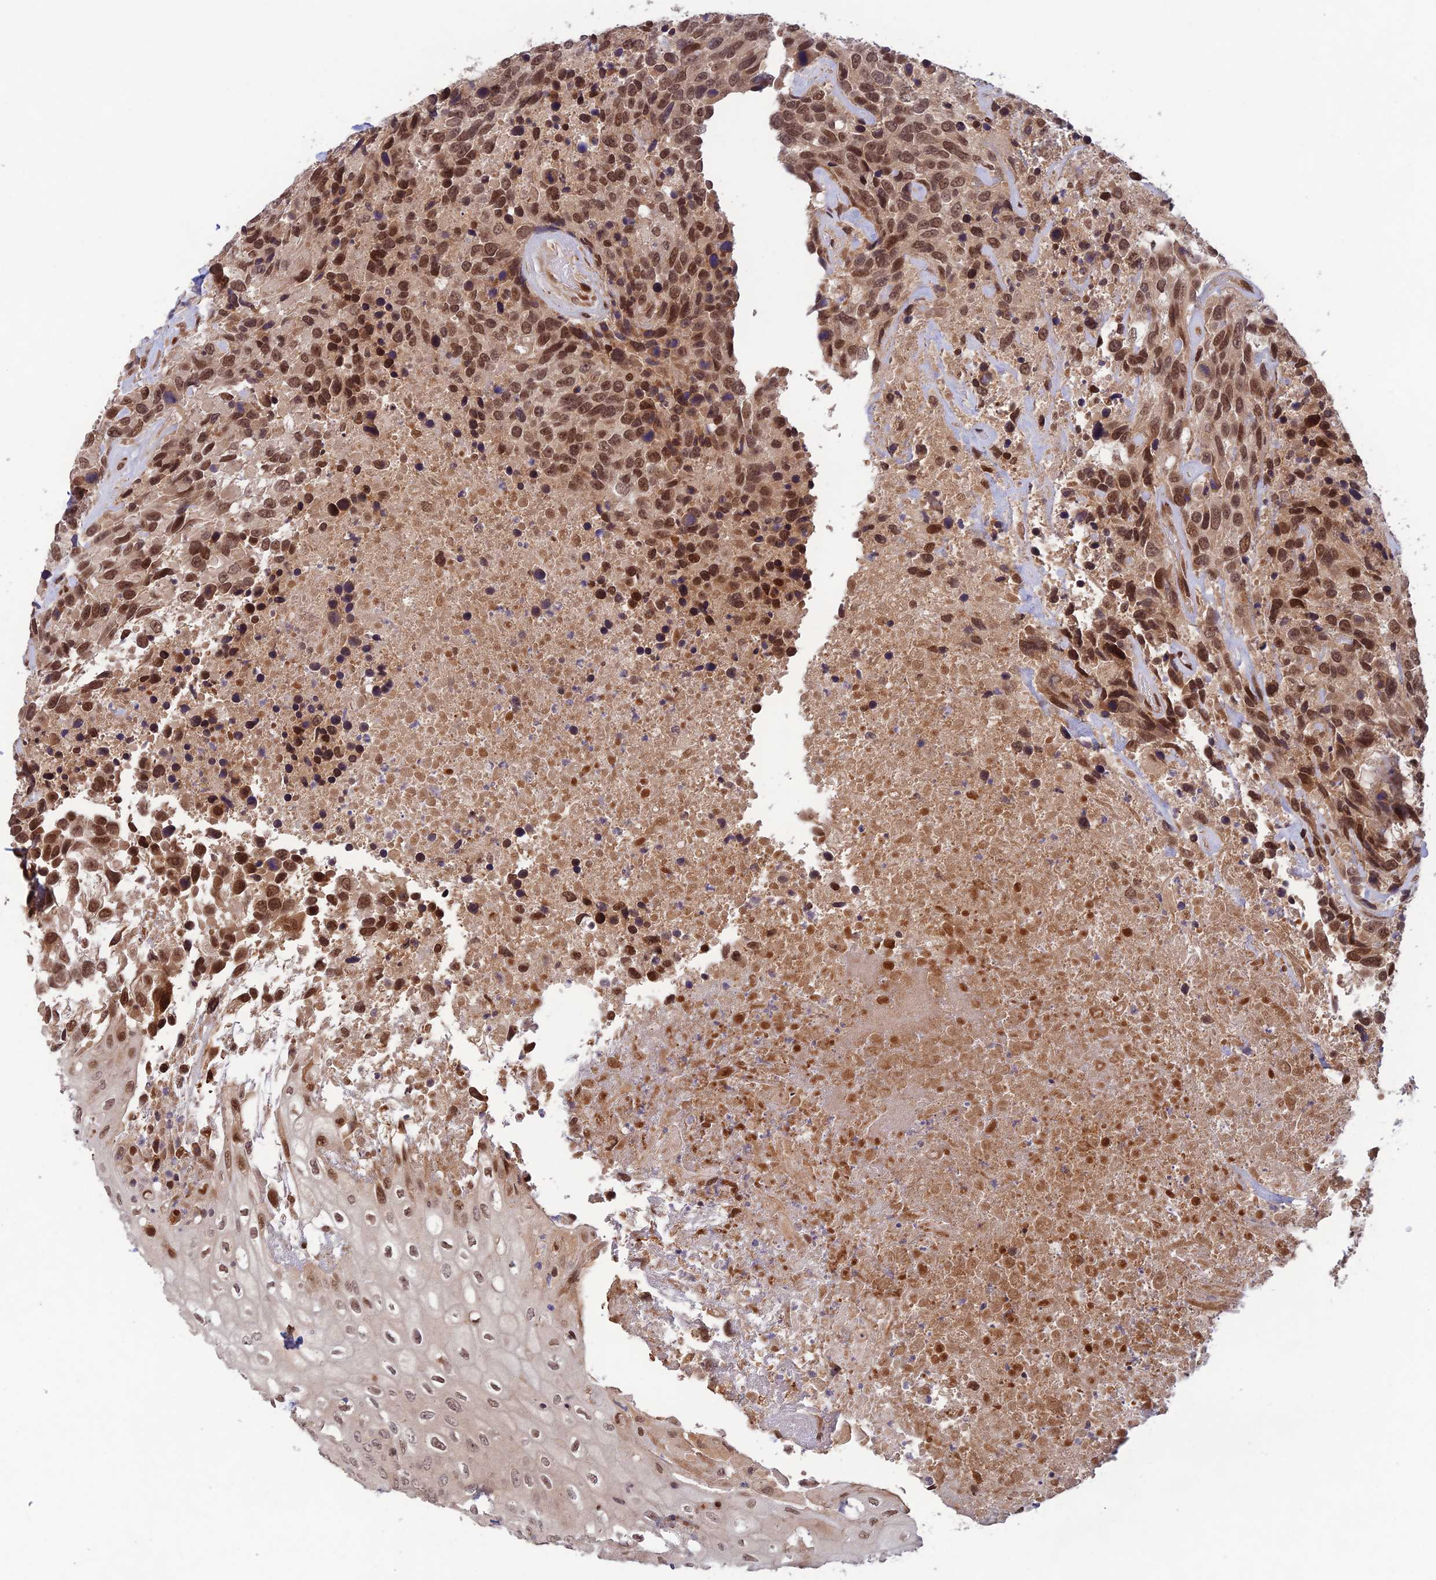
{"staining": {"intensity": "moderate", "quantity": ">75%", "location": "nuclear"}, "tissue": "urothelial cancer", "cell_type": "Tumor cells", "image_type": "cancer", "snomed": [{"axis": "morphology", "description": "Urothelial carcinoma, High grade"}, {"axis": "topography", "description": "Urinary bladder"}], "caption": "High-grade urothelial carcinoma stained for a protein exhibits moderate nuclear positivity in tumor cells.", "gene": "ZNF565", "patient": {"sex": "female", "age": 70}}